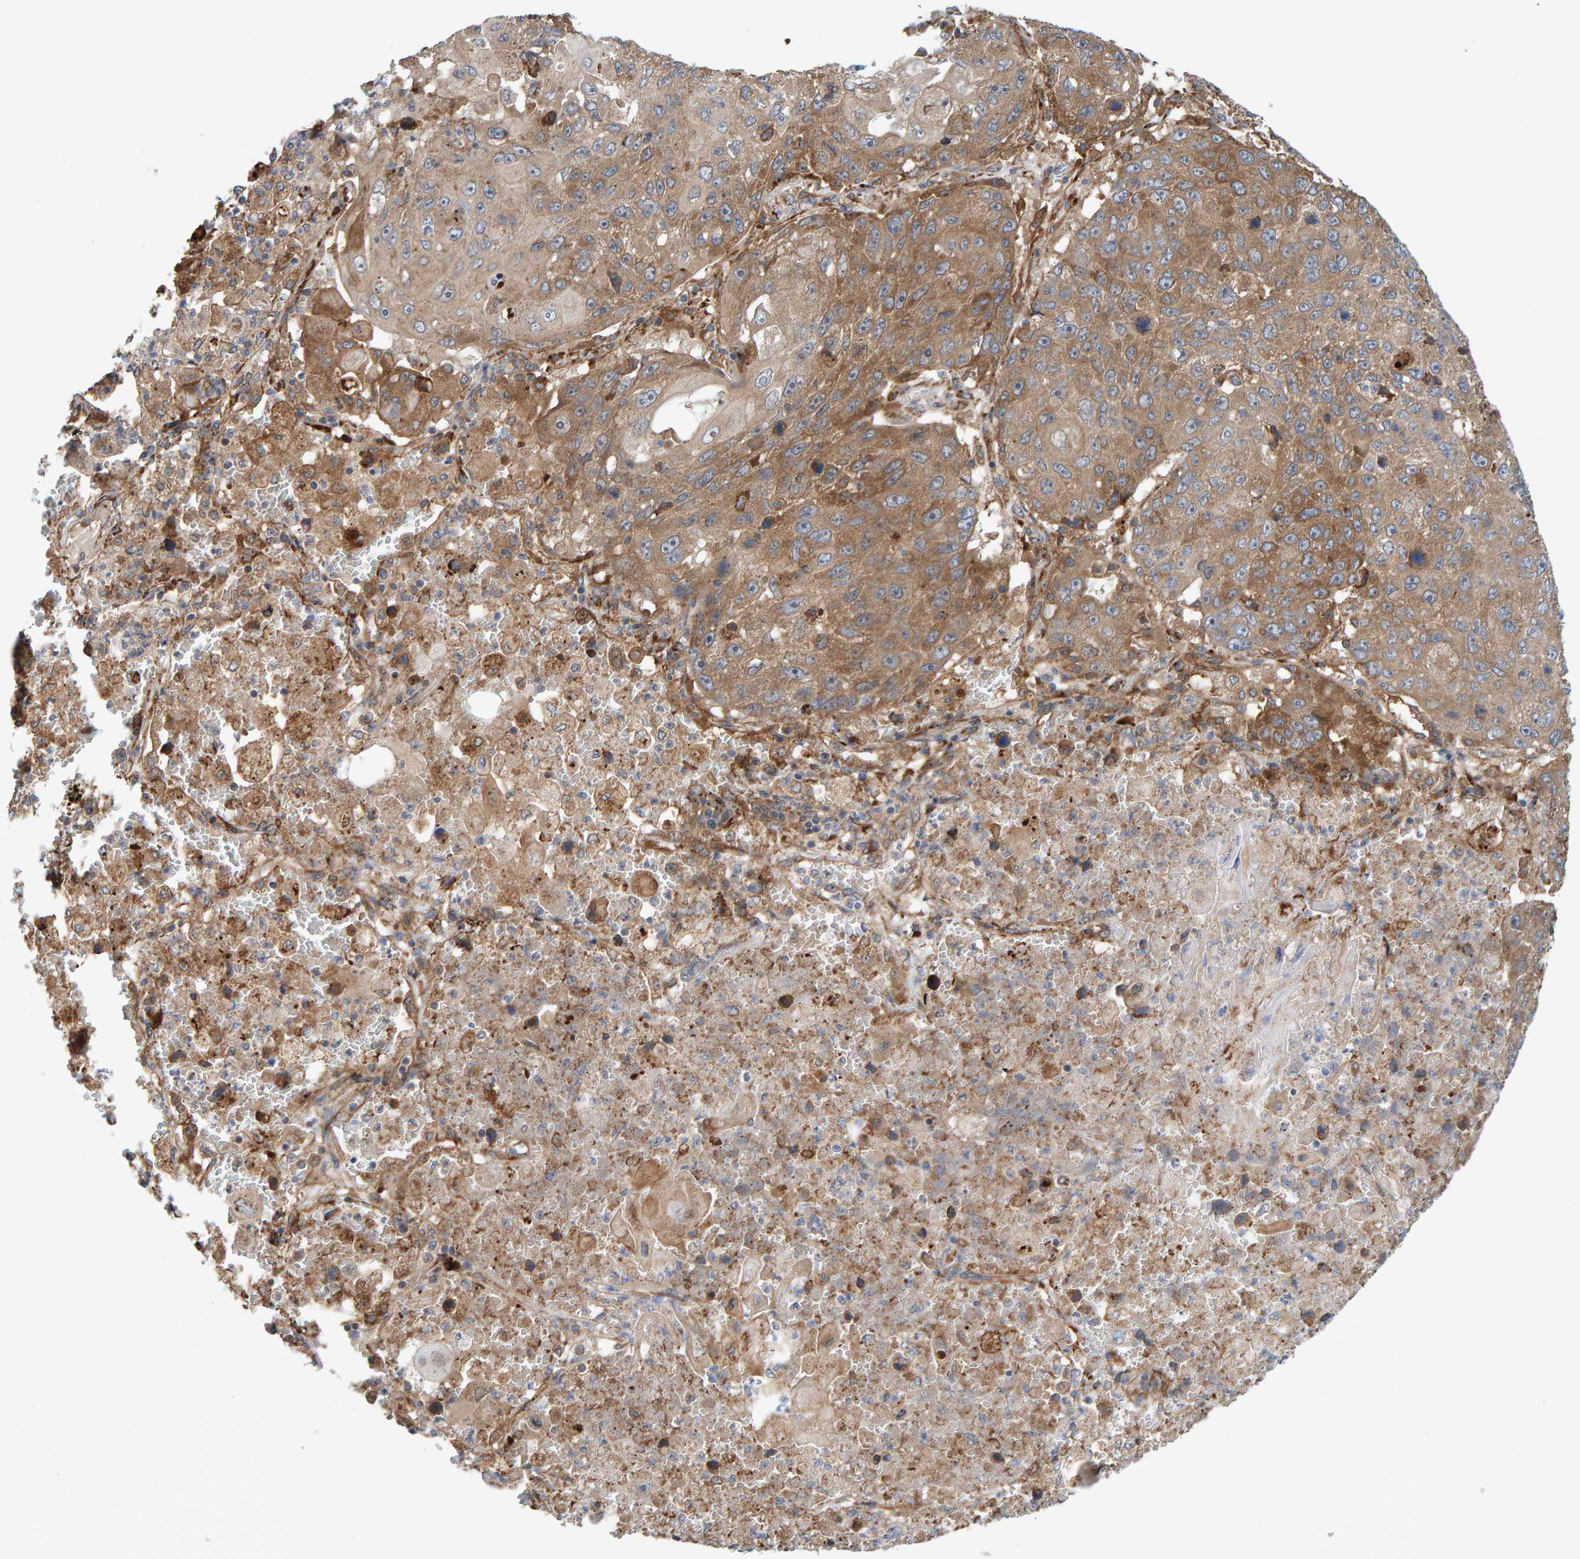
{"staining": {"intensity": "moderate", "quantity": ">75%", "location": "cytoplasmic/membranous"}, "tissue": "lung cancer", "cell_type": "Tumor cells", "image_type": "cancer", "snomed": [{"axis": "morphology", "description": "Squamous cell carcinoma, NOS"}, {"axis": "topography", "description": "Lung"}], "caption": "A brown stain shows moderate cytoplasmic/membranous positivity of a protein in human lung cancer (squamous cell carcinoma) tumor cells.", "gene": "KIAA0753", "patient": {"sex": "male", "age": 61}}